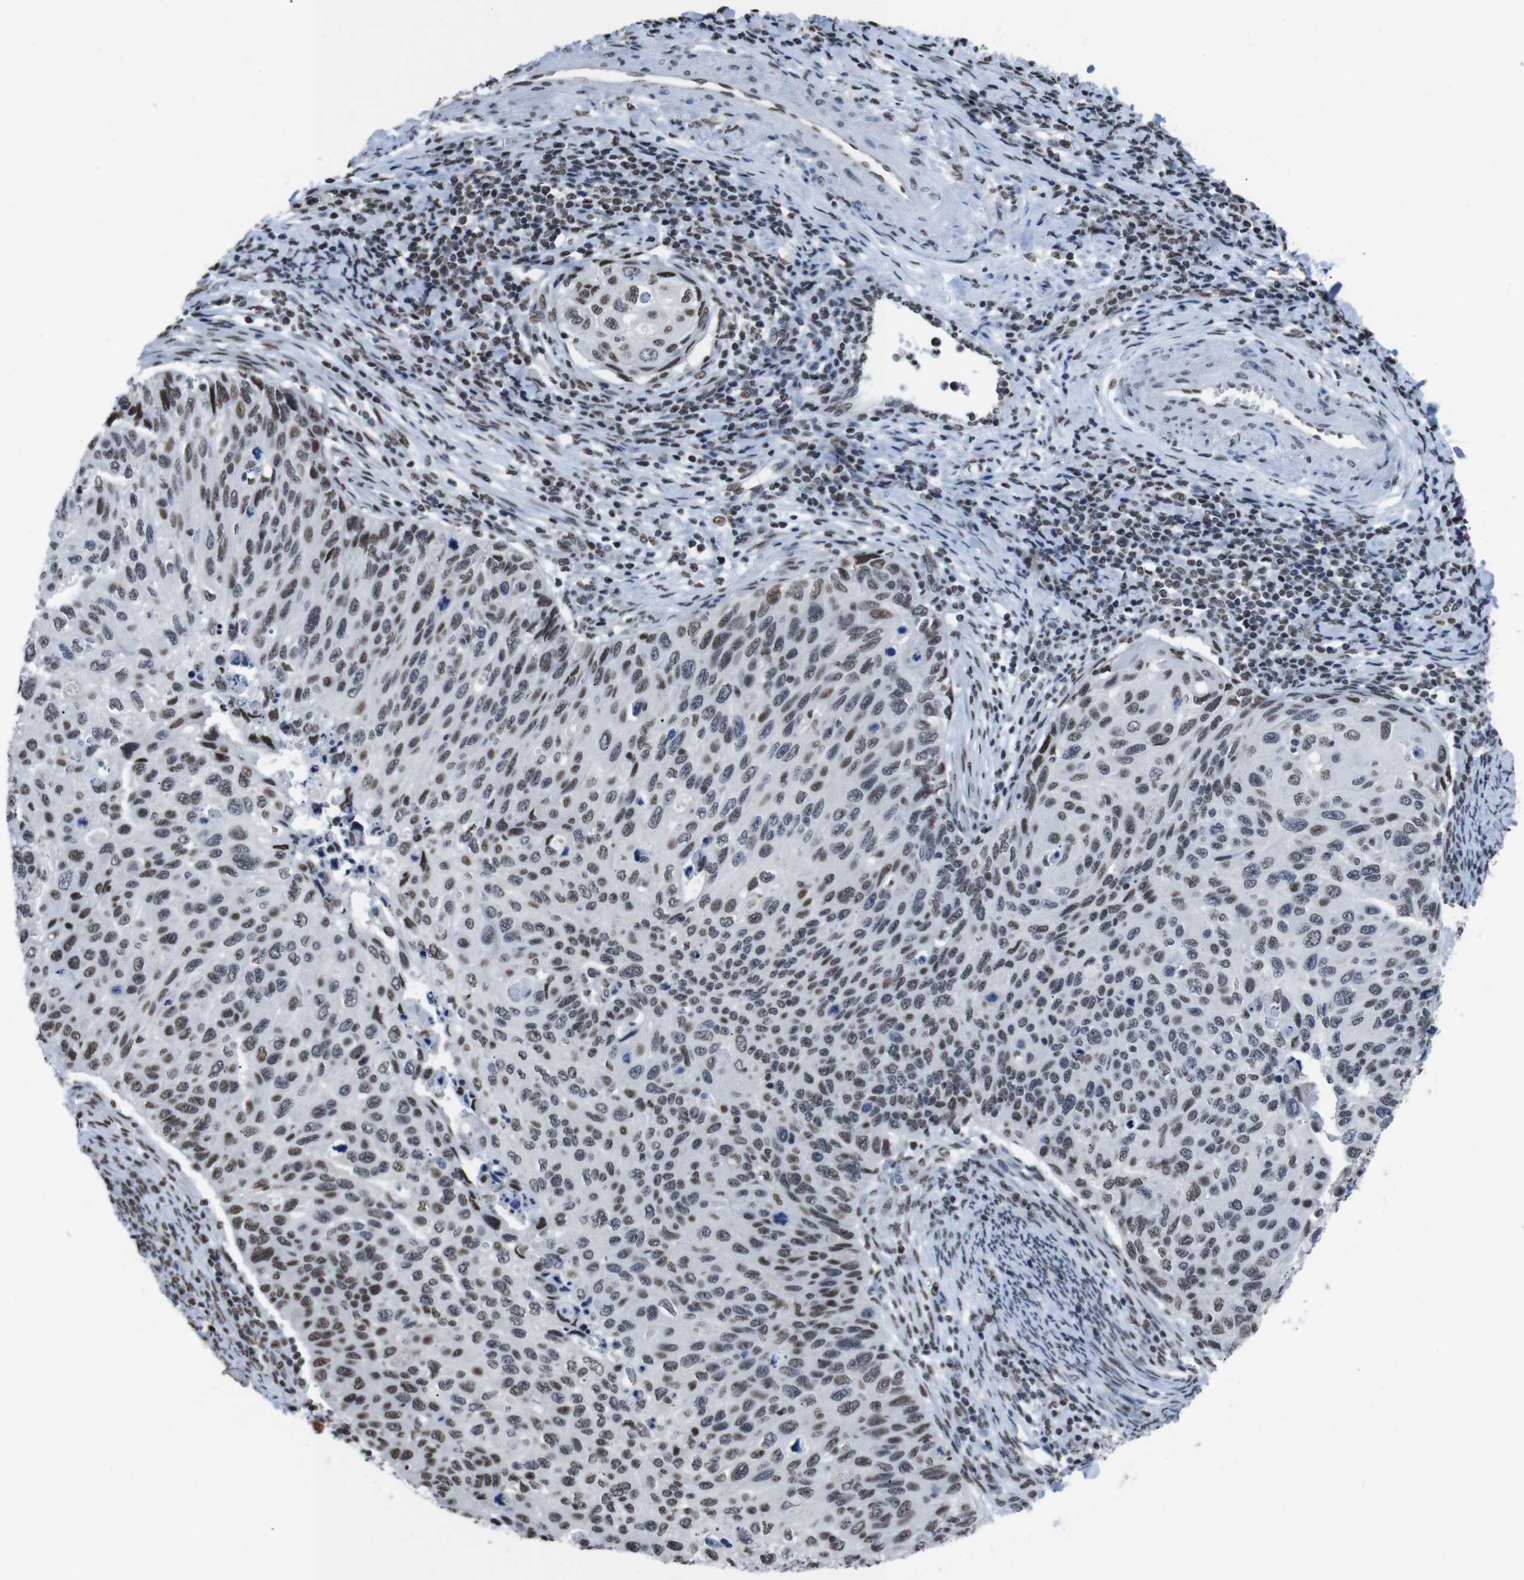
{"staining": {"intensity": "moderate", "quantity": "25%-75%", "location": "nuclear"}, "tissue": "cervical cancer", "cell_type": "Tumor cells", "image_type": "cancer", "snomed": [{"axis": "morphology", "description": "Squamous cell carcinoma, NOS"}, {"axis": "topography", "description": "Cervix"}], "caption": "Moderate nuclear positivity for a protein is present in approximately 25%-75% of tumor cells of cervical cancer (squamous cell carcinoma) using immunohistochemistry (IHC).", "gene": "PIP4P2", "patient": {"sex": "female", "age": 70}}